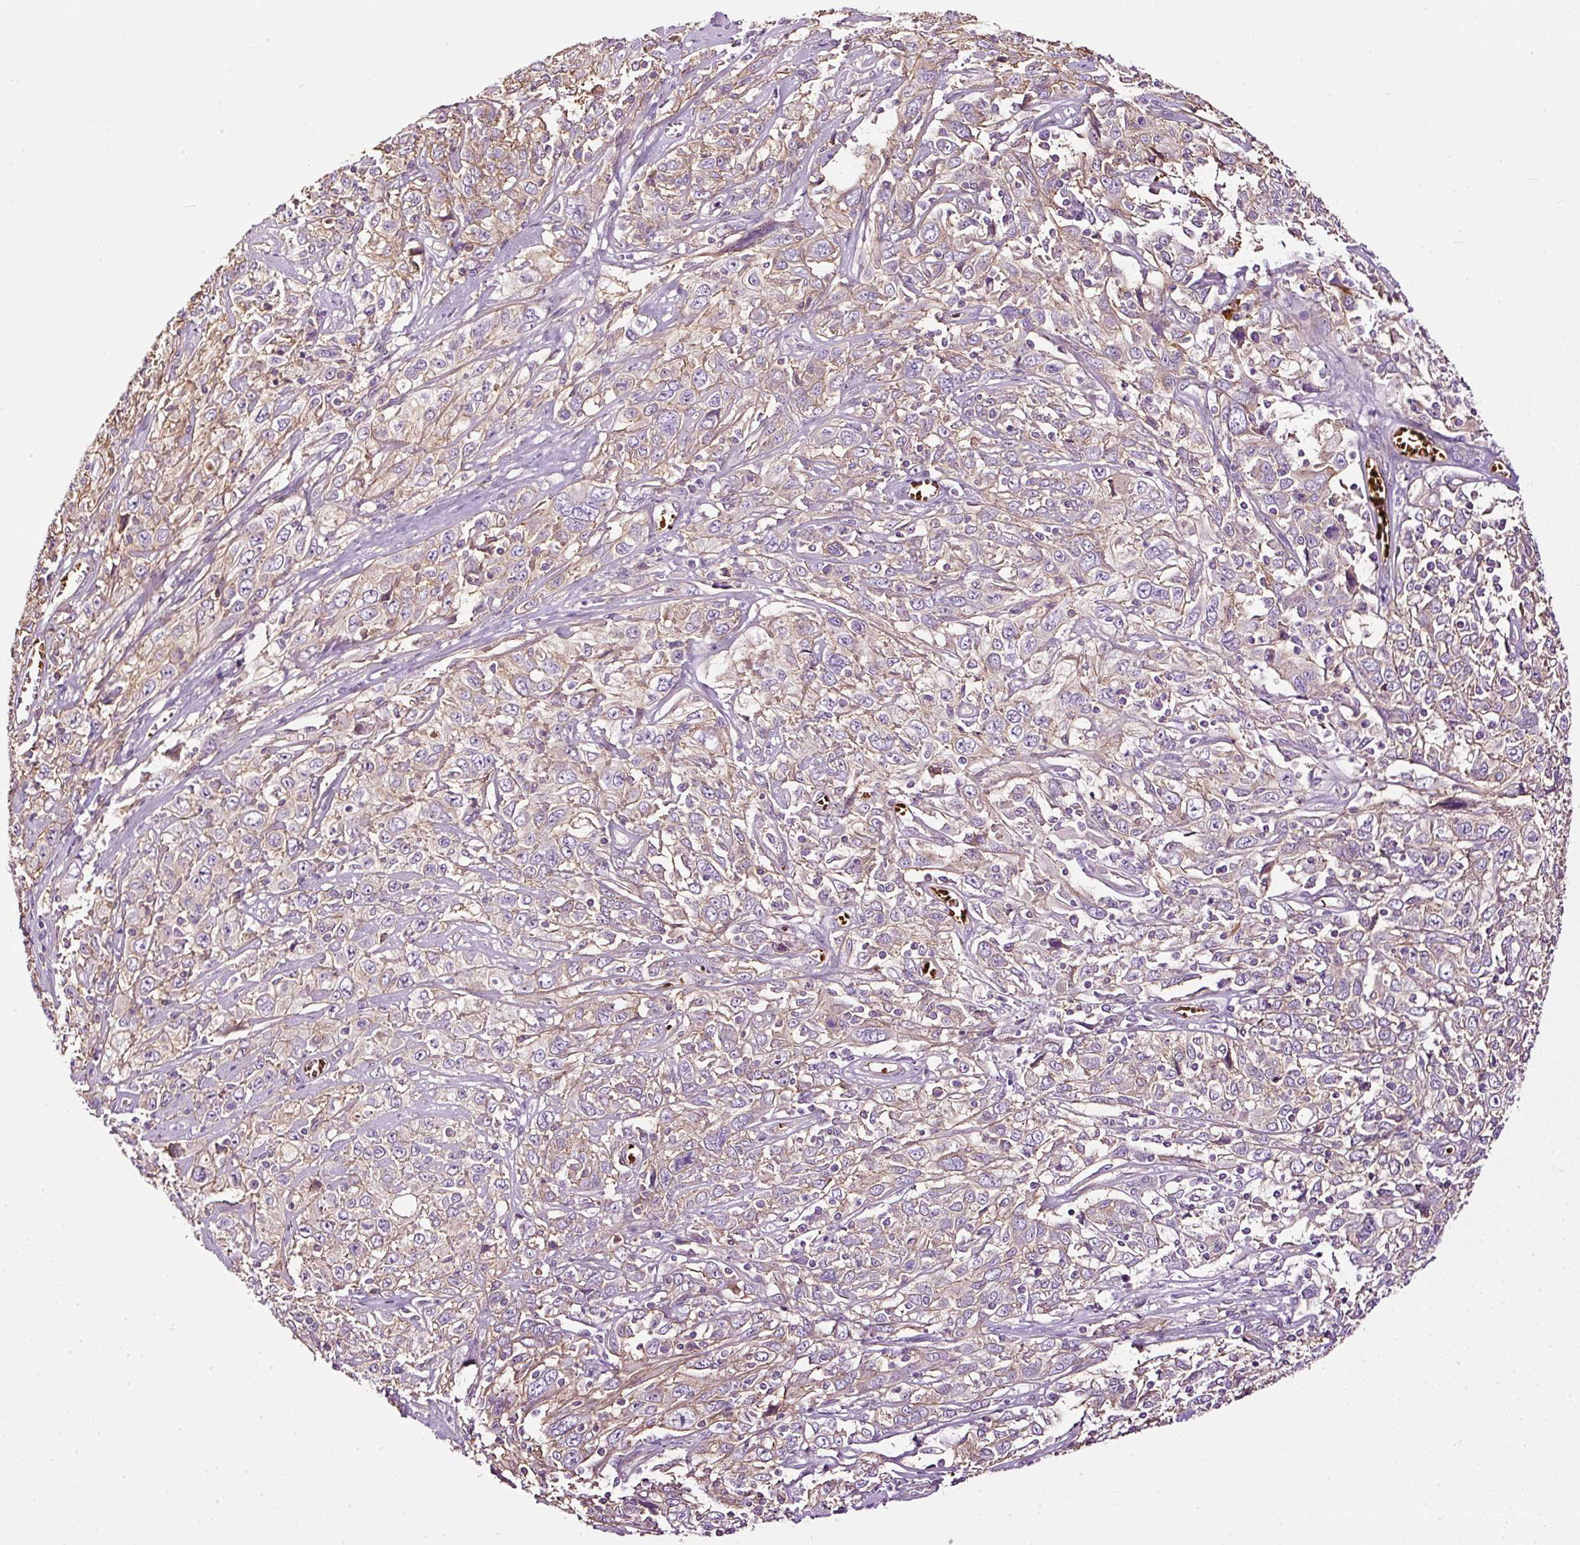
{"staining": {"intensity": "weak", "quantity": "25%-75%", "location": "cytoplasmic/membranous"}, "tissue": "cervical cancer", "cell_type": "Tumor cells", "image_type": "cancer", "snomed": [{"axis": "morphology", "description": "Squamous cell carcinoma, NOS"}, {"axis": "topography", "description": "Cervix"}], "caption": "Tumor cells exhibit low levels of weak cytoplasmic/membranous expression in approximately 25%-75% of cells in human squamous cell carcinoma (cervical).", "gene": "USHBP1", "patient": {"sex": "female", "age": 46}}